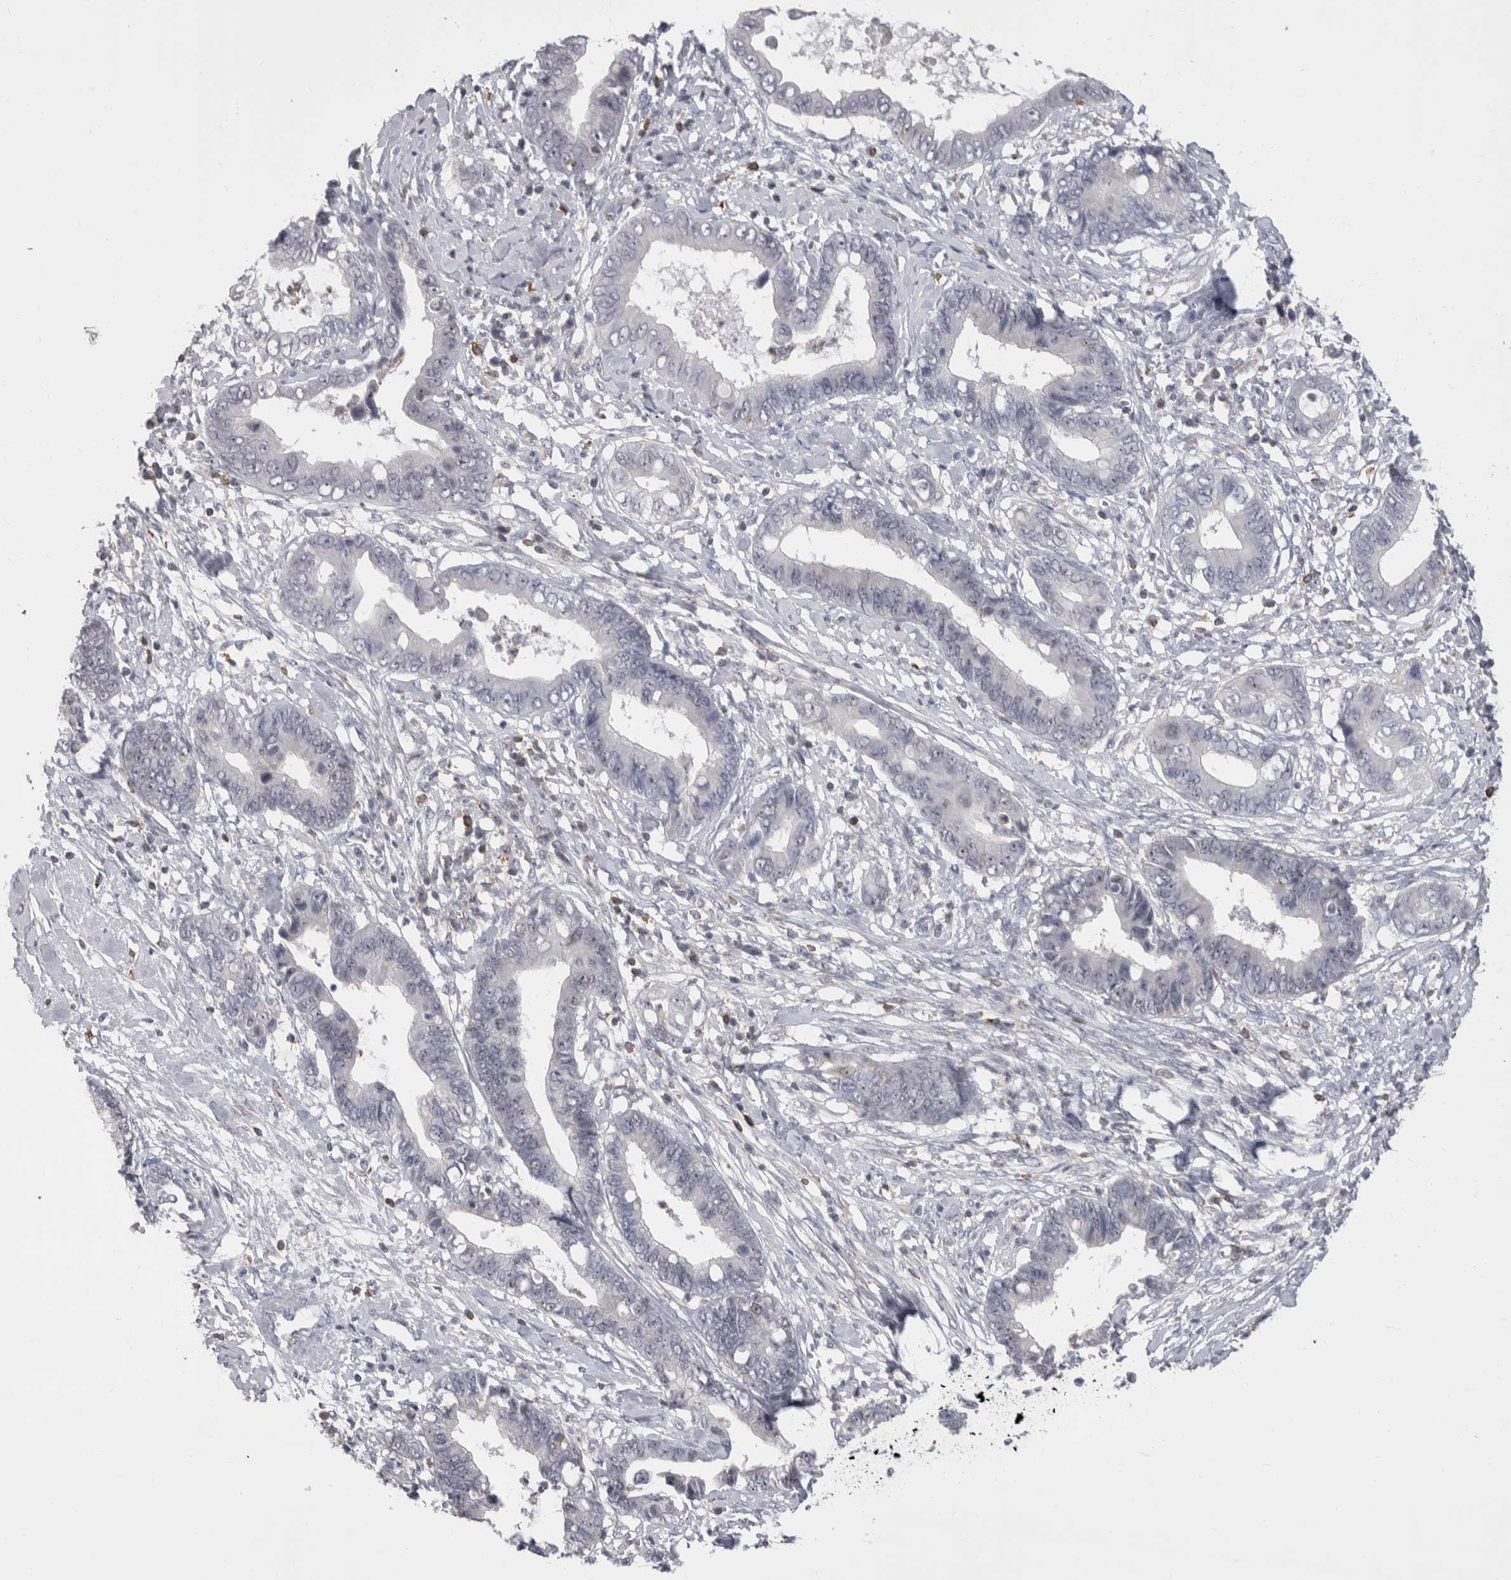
{"staining": {"intensity": "negative", "quantity": "none", "location": "none"}, "tissue": "cervical cancer", "cell_type": "Tumor cells", "image_type": "cancer", "snomed": [{"axis": "morphology", "description": "Adenocarcinoma, NOS"}, {"axis": "topography", "description": "Cervix"}], "caption": "This micrograph is of cervical cancer (adenocarcinoma) stained with immunohistochemistry (IHC) to label a protein in brown with the nuclei are counter-stained blue. There is no staining in tumor cells.", "gene": "CEP295NL", "patient": {"sex": "female", "age": 44}}